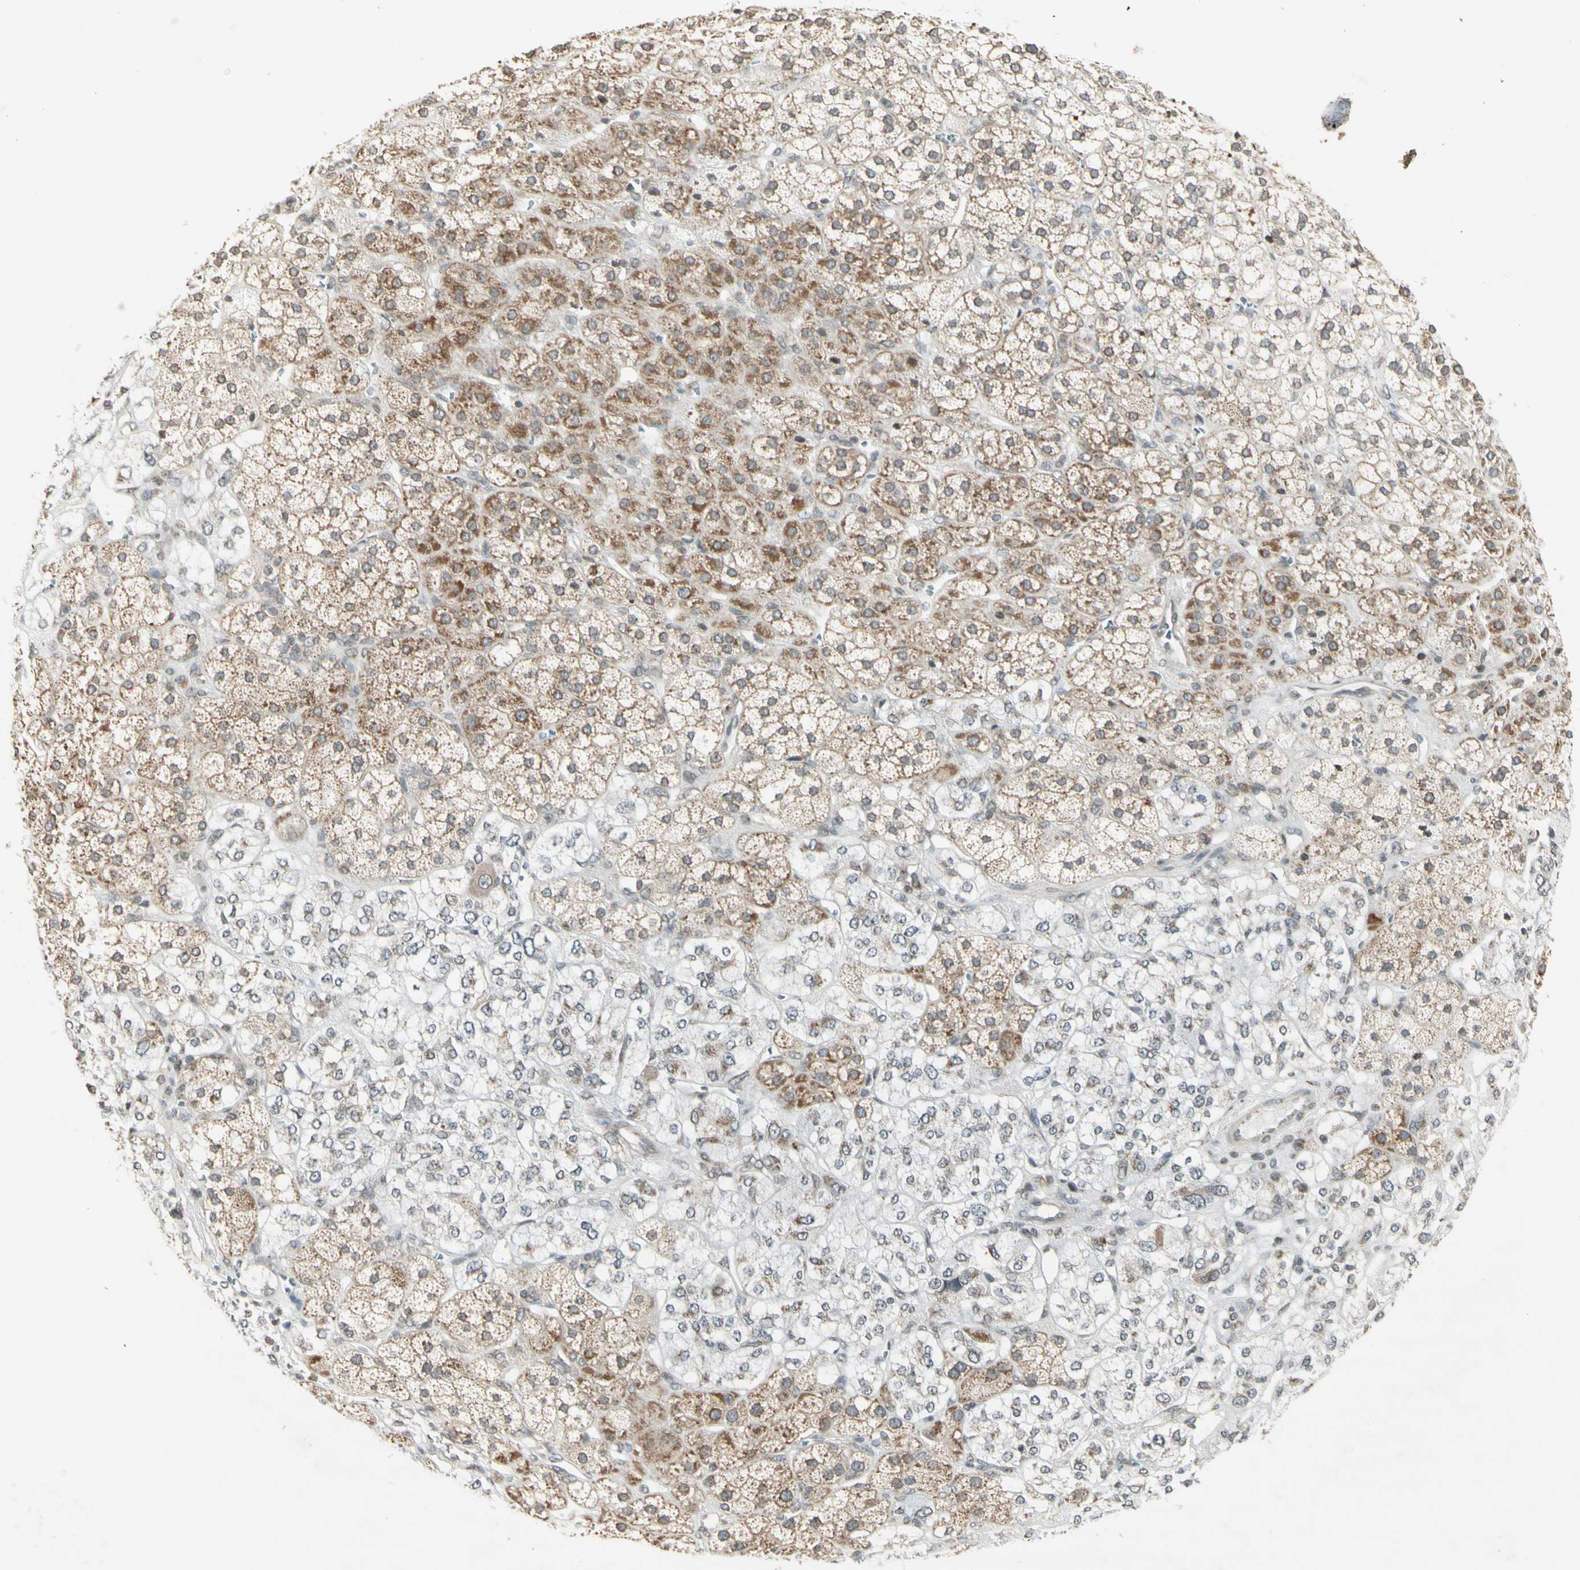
{"staining": {"intensity": "weak", "quantity": "25%-75%", "location": "cytoplasmic/membranous"}, "tissue": "adrenal gland", "cell_type": "Glandular cells", "image_type": "normal", "snomed": [{"axis": "morphology", "description": "Normal tissue, NOS"}, {"axis": "topography", "description": "Adrenal gland"}], "caption": "Protein staining of unremarkable adrenal gland exhibits weak cytoplasmic/membranous positivity in about 25%-75% of glandular cells.", "gene": "CCNI", "patient": {"sex": "male", "age": 56}}